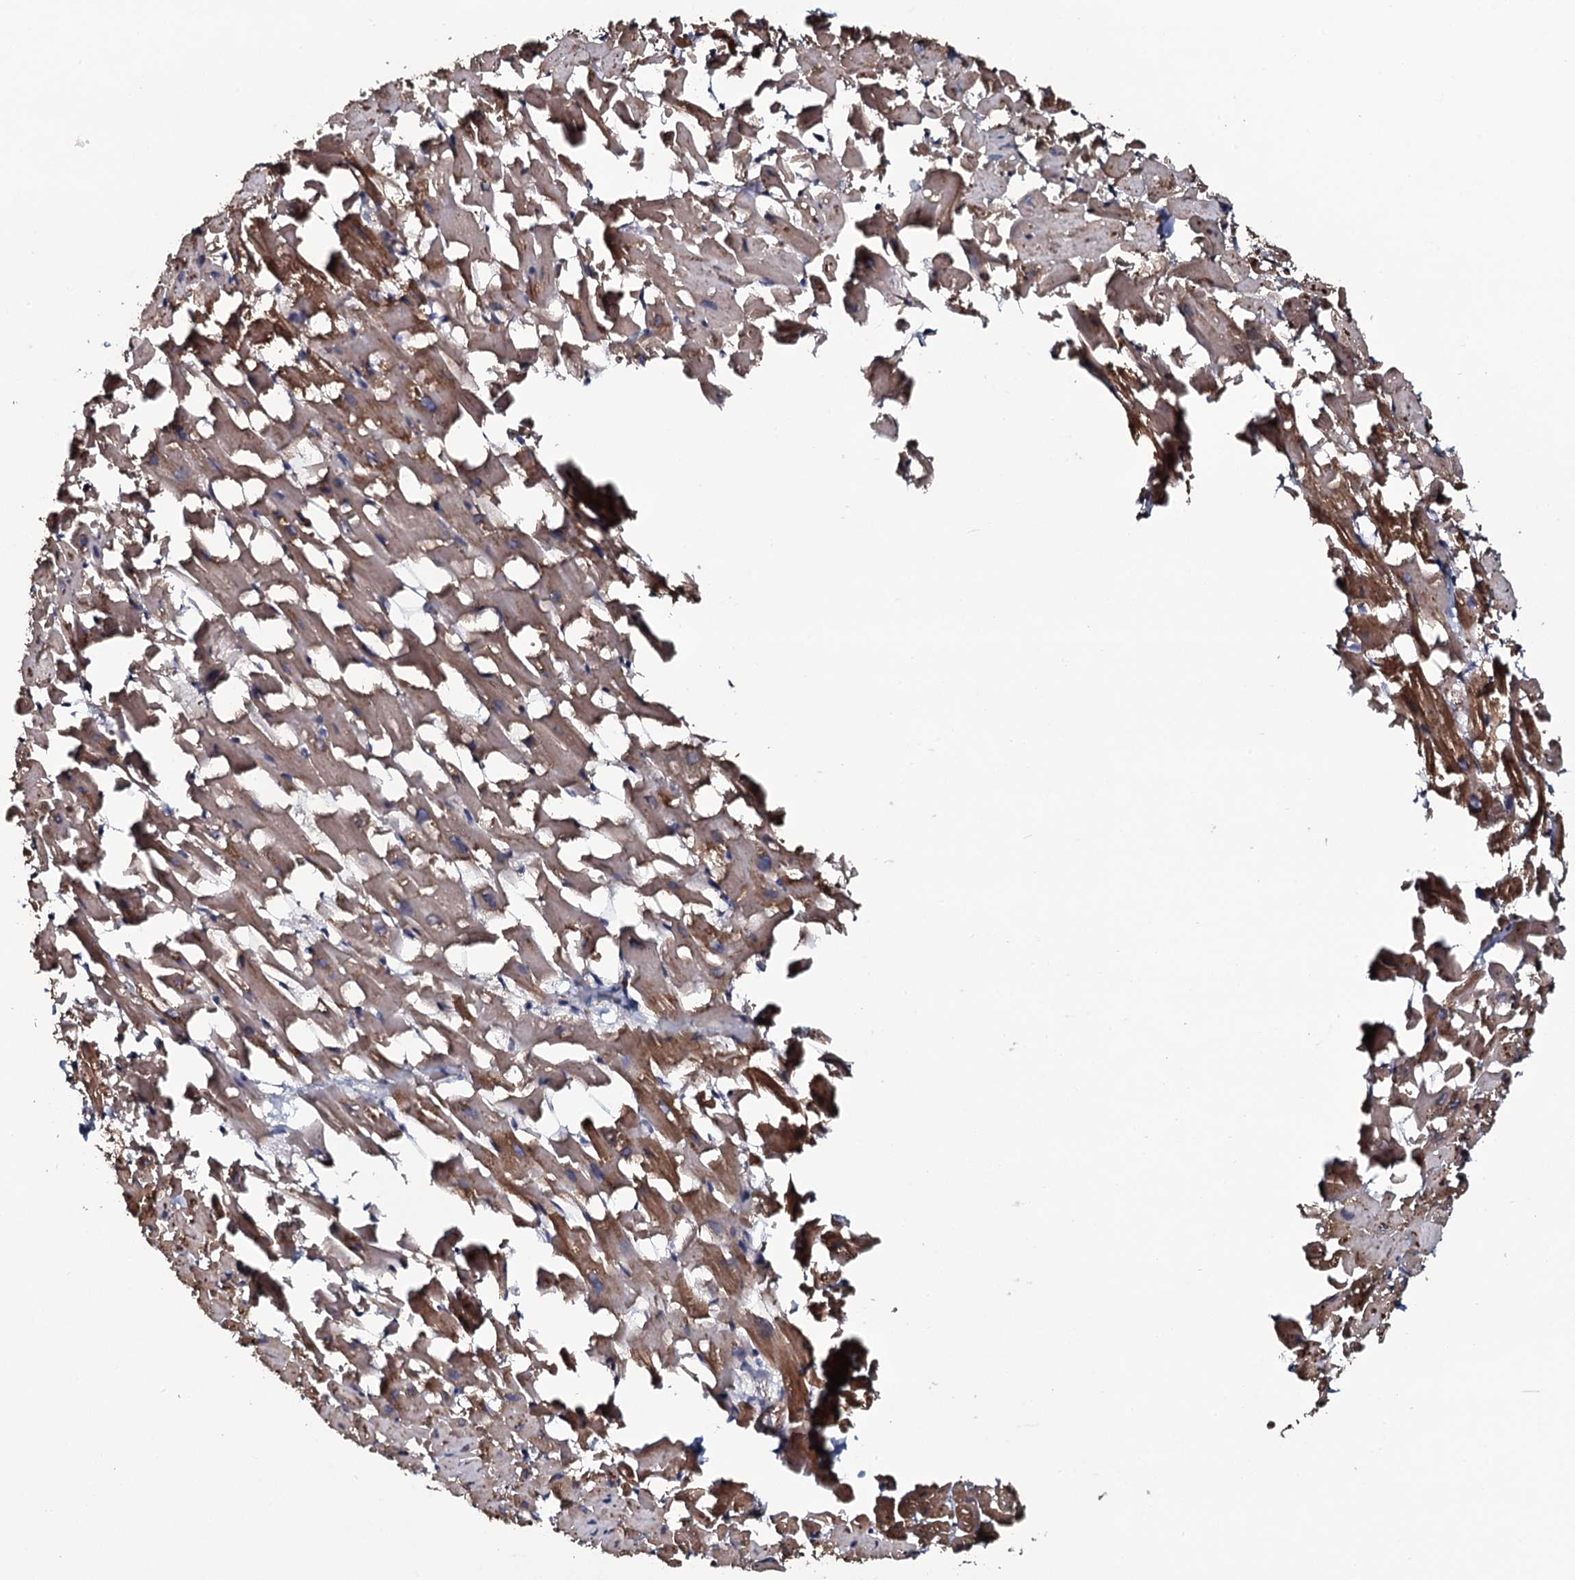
{"staining": {"intensity": "moderate", "quantity": ">75%", "location": "cytoplasmic/membranous"}, "tissue": "heart muscle", "cell_type": "Cardiomyocytes", "image_type": "normal", "snomed": [{"axis": "morphology", "description": "Normal tissue, NOS"}, {"axis": "topography", "description": "Heart"}], "caption": "A medium amount of moderate cytoplasmic/membranous positivity is seen in about >75% of cardiomyocytes in benign heart muscle.", "gene": "VWA8", "patient": {"sex": "female", "age": 64}}